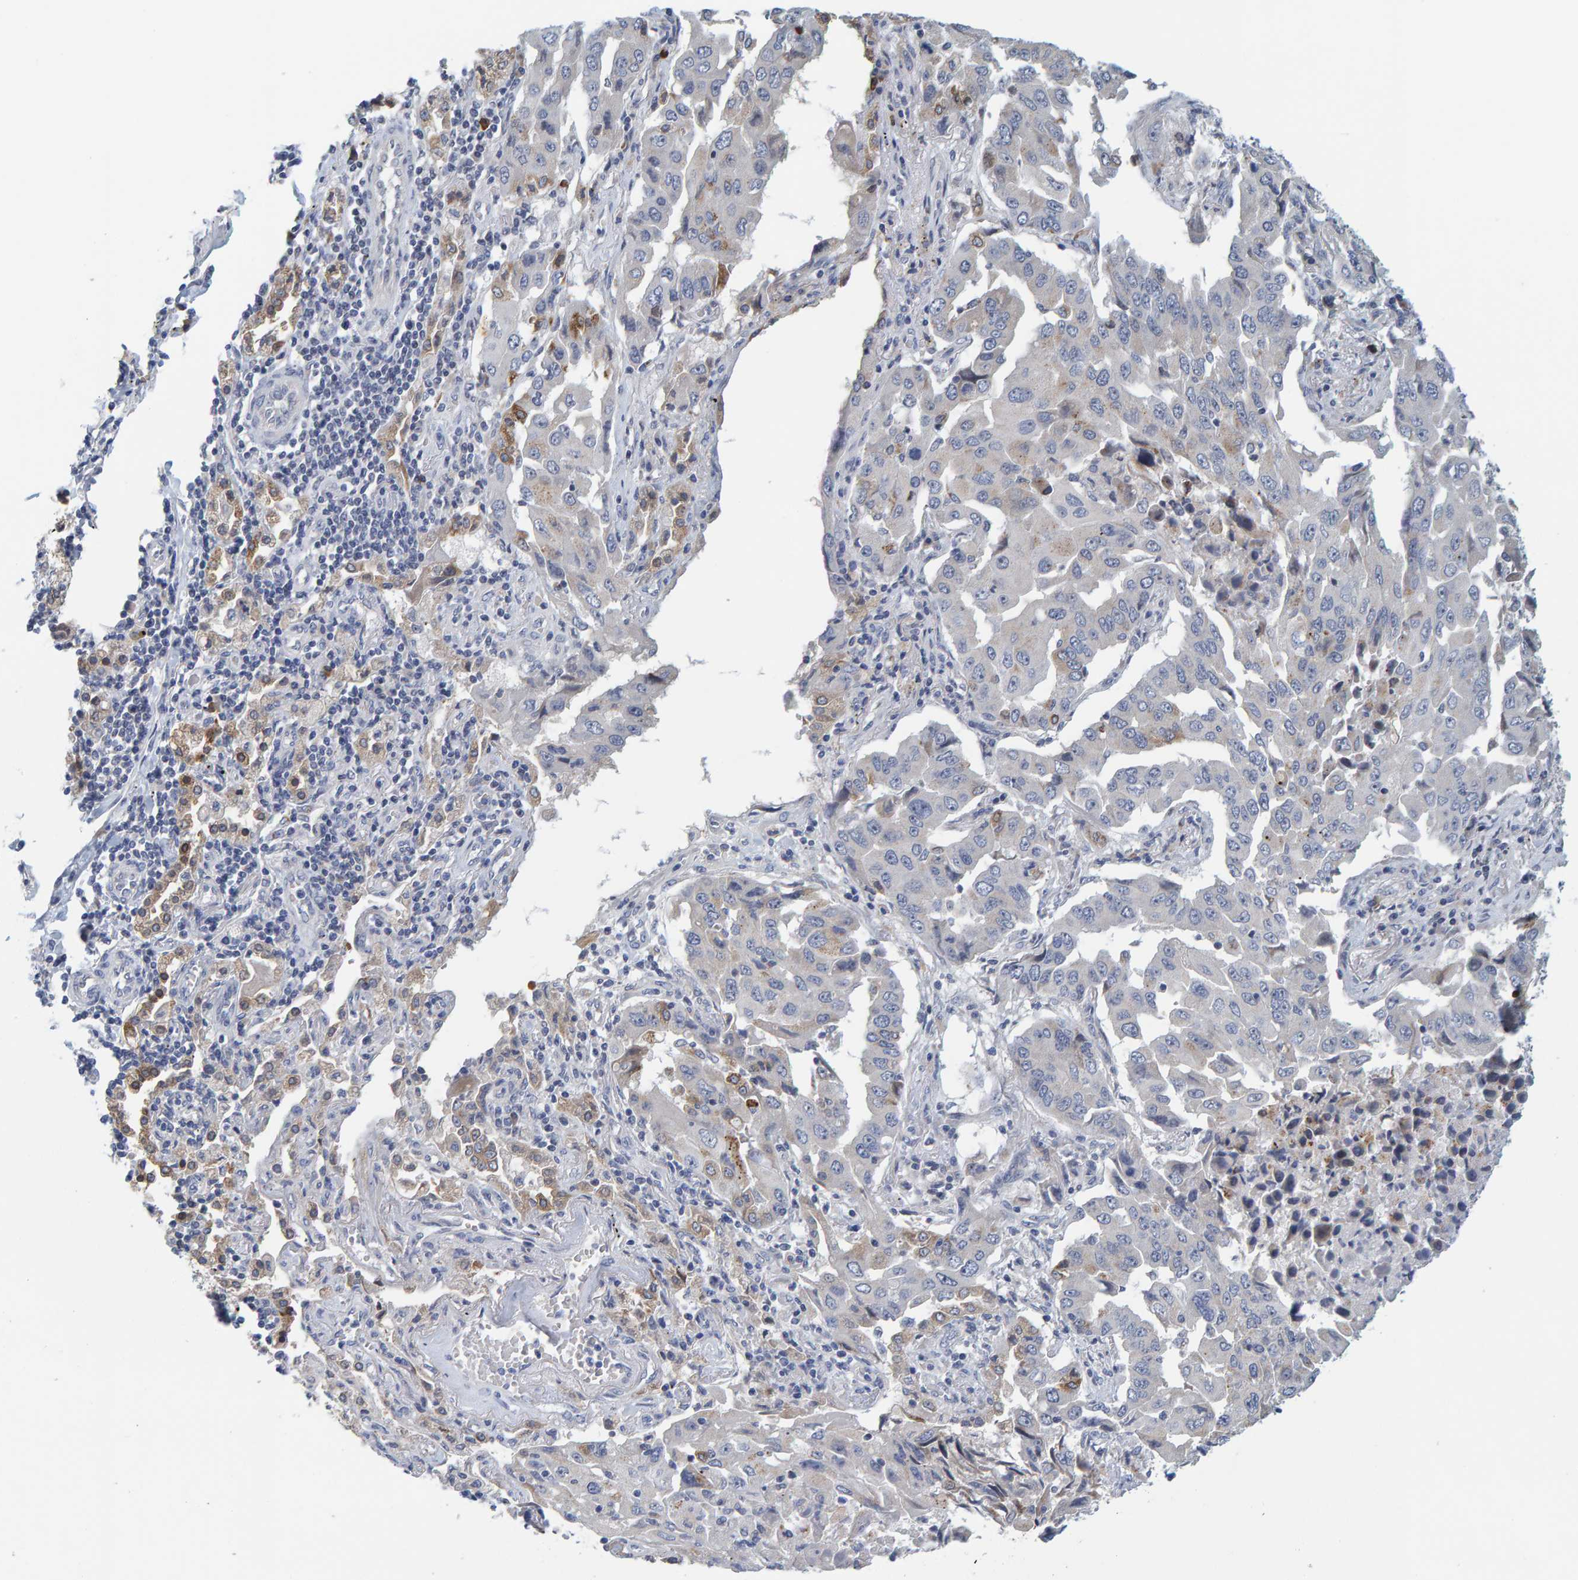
{"staining": {"intensity": "weak", "quantity": "<25%", "location": "cytoplasmic/membranous"}, "tissue": "lung cancer", "cell_type": "Tumor cells", "image_type": "cancer", "snomed": [{"axis": "morphology", "description": "Adenocarcinoma, NOS"}, {"axis": "topography", "description": "Lung"}], "caption": "An IHC photomicrograph of adenocarcinoma (lung) is shown. There is no staining in tumor cells of adenocarcinoma (lung).", "gene": "ZNF77", "patient": {"sex": "female", "age": 65}}